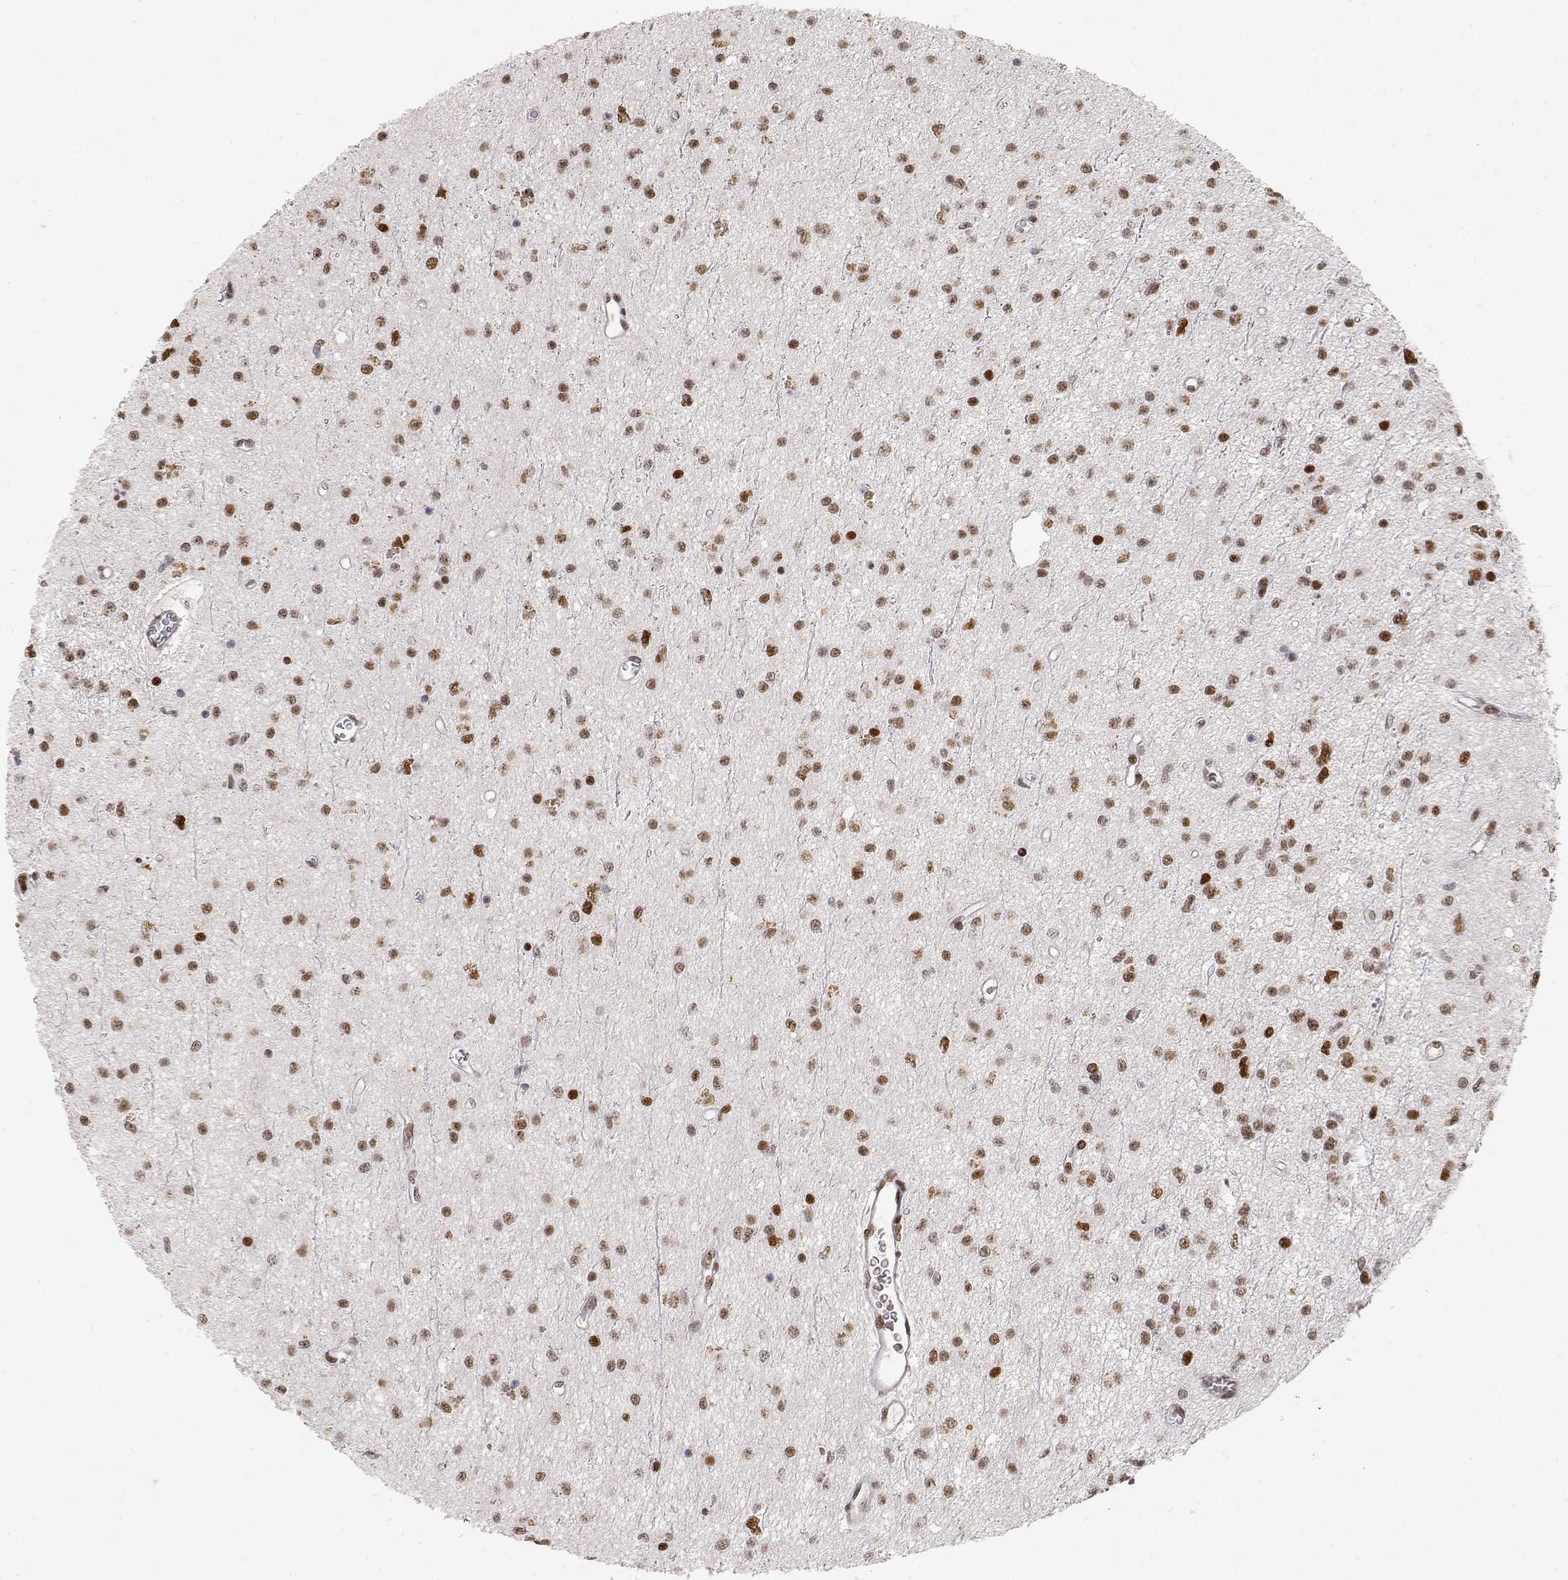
{"staining": {"intensity": "moderate", "quantity": ">75%", "location": "nuclear"}, "tissue": "glioma", "cell_type": "Tumor cells", "image_type": "cancer", "snomed": [{"axis": "morphology", "description": "Glioma, malignant, Low grade"}, {"axis": "topography", "description": "Brain"}], "caption": "Human glioma stained with a protein marker demonstrates moderate staining in tumor cells.", "gene": "RSF1", "patient": {"sex": "female", "age": 45}}